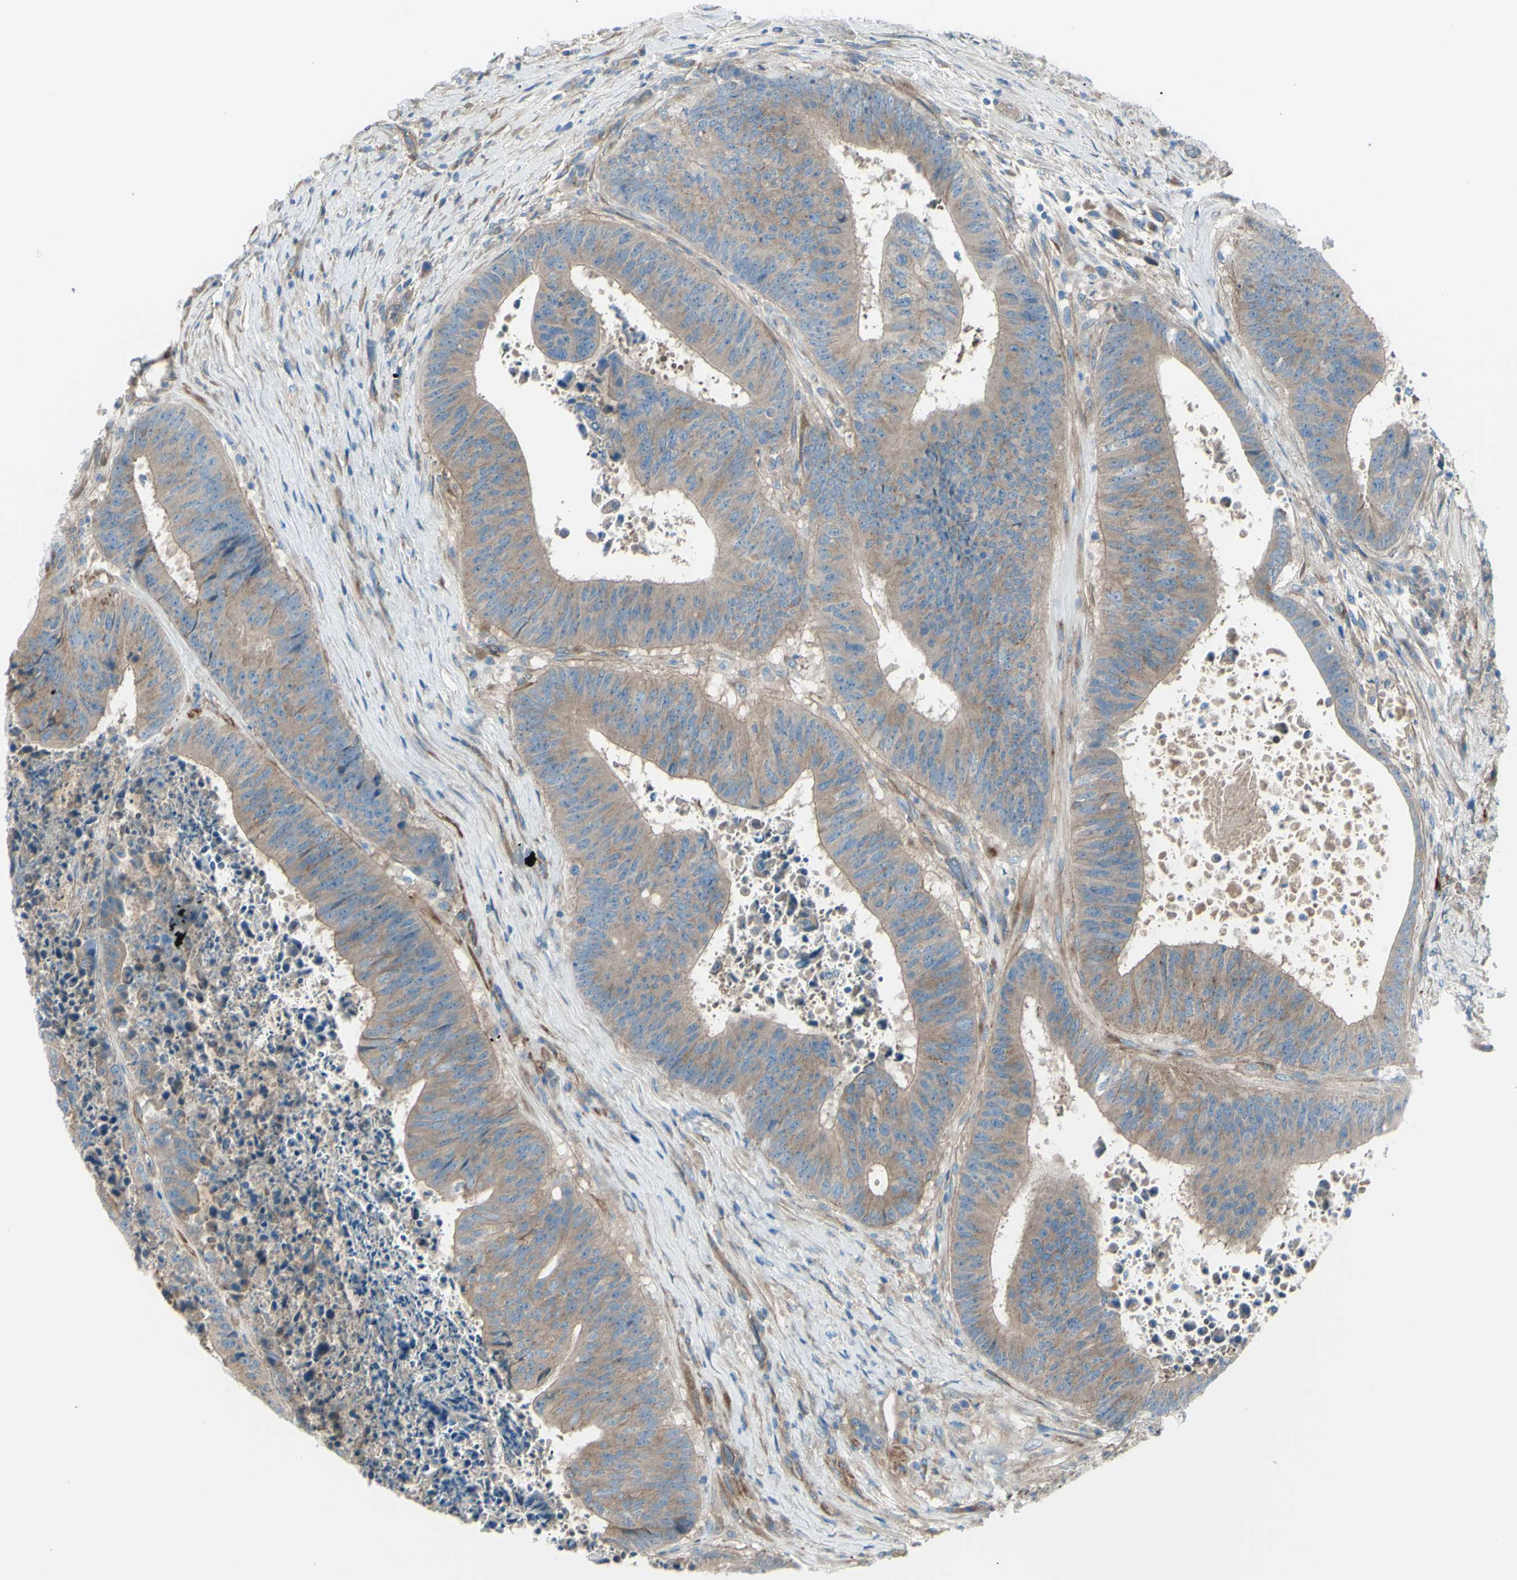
{"staining": {"intensity": "weak", "quantity": ">75%", "location": "cytoplasmic/membranous"}, "tissue": "colorectal cancer", "cell_type": "Tumor cells", "image_type": "cancer", "snomed": [{"axis": "morphology", "description": "Adenocarcinoma, NOS"}, {"axis": "topography", "description": "Rectum"}], "caption": "An image of human colorectal adenocarcinoma stained for a protein exhibits weak cytoplasmic/membranous brown staining in tumor cells.", "gene": "PCDHGA2", "patient": {"sex": "male", "age": 72}}